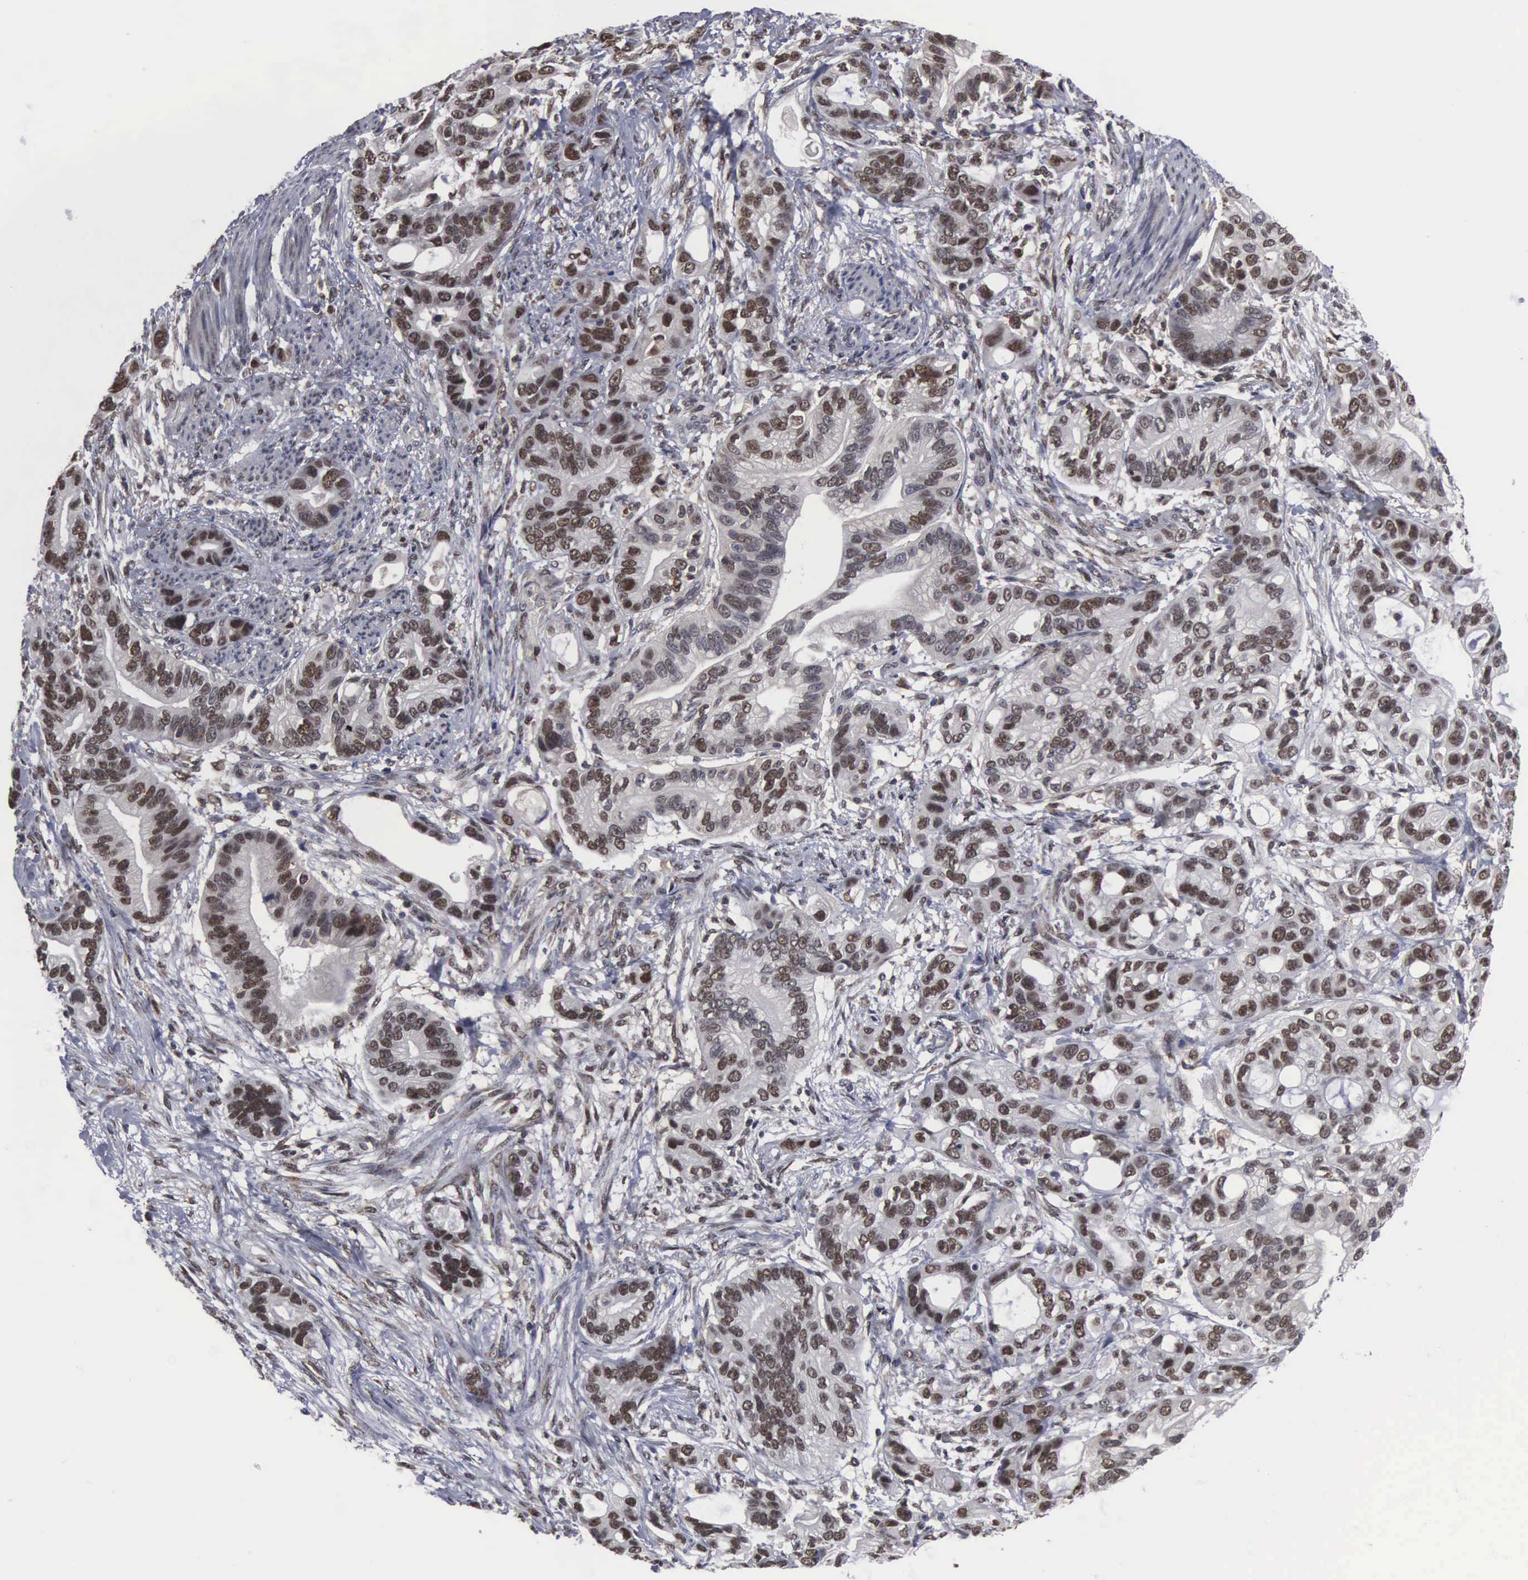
{"staining": {"intensity": "moderate", "quantity": ">75%", "location": "nuclear"}, "tissue": "stomach cancer", "cell_type": "Tumor cells", "image_type": "cancer", "snomed": [{"axis": "morphology", "description": "Adenocarcinoma, NOS"}, {"axis": "topography", "description": "Stomach, upper"}], "caption": "The histopathology image exhibits immunohistochemical staining of stomach cancer. There is moderate nuclear positivity is present in approximately >75% of tumor cells. The protein is shown in brown color, while the nuclei are stained blue.", "gene": "TRMT5", "patient": {"sex": "male", "age": 47}}